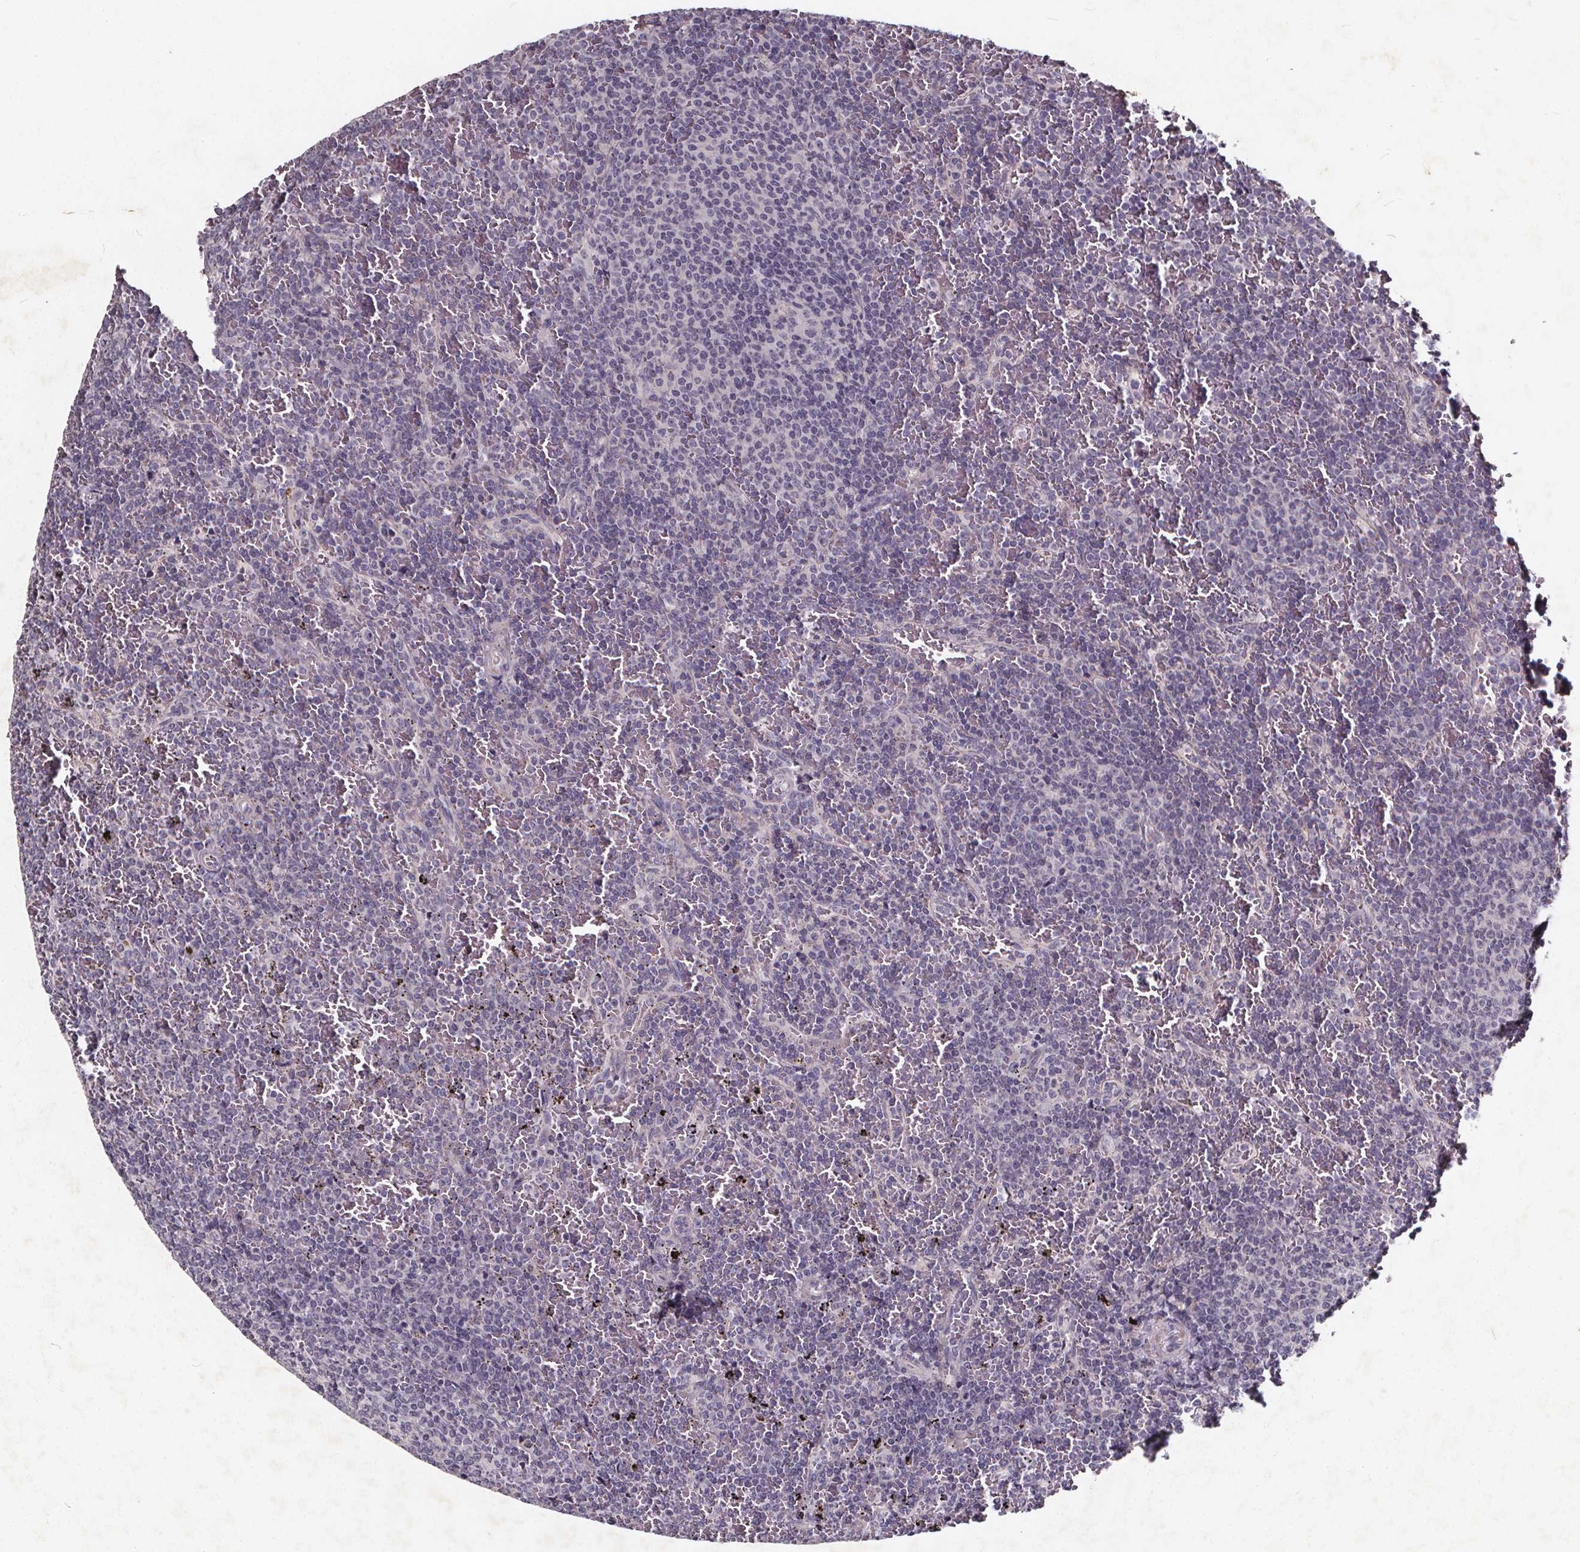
{"staining": {"intensity": "negative", "quantity": "none", "location": "none"}, "tissue": "lymphoma", "cell_type": "Tumor cells", "image_type": "cancer", "snomed": [{"axis": "morphology", "description": "Malignant lymphoma, non-Hodgkin's type, Low grade"}, {"axis": "topography", "description": "Spleen"}], "caption": "The IHC photomicrograph has no significant expression in tumor cells of lymphoma tissue.", "gene": "TSPAN14", "patient": {"sex": "female", "age": 77}}